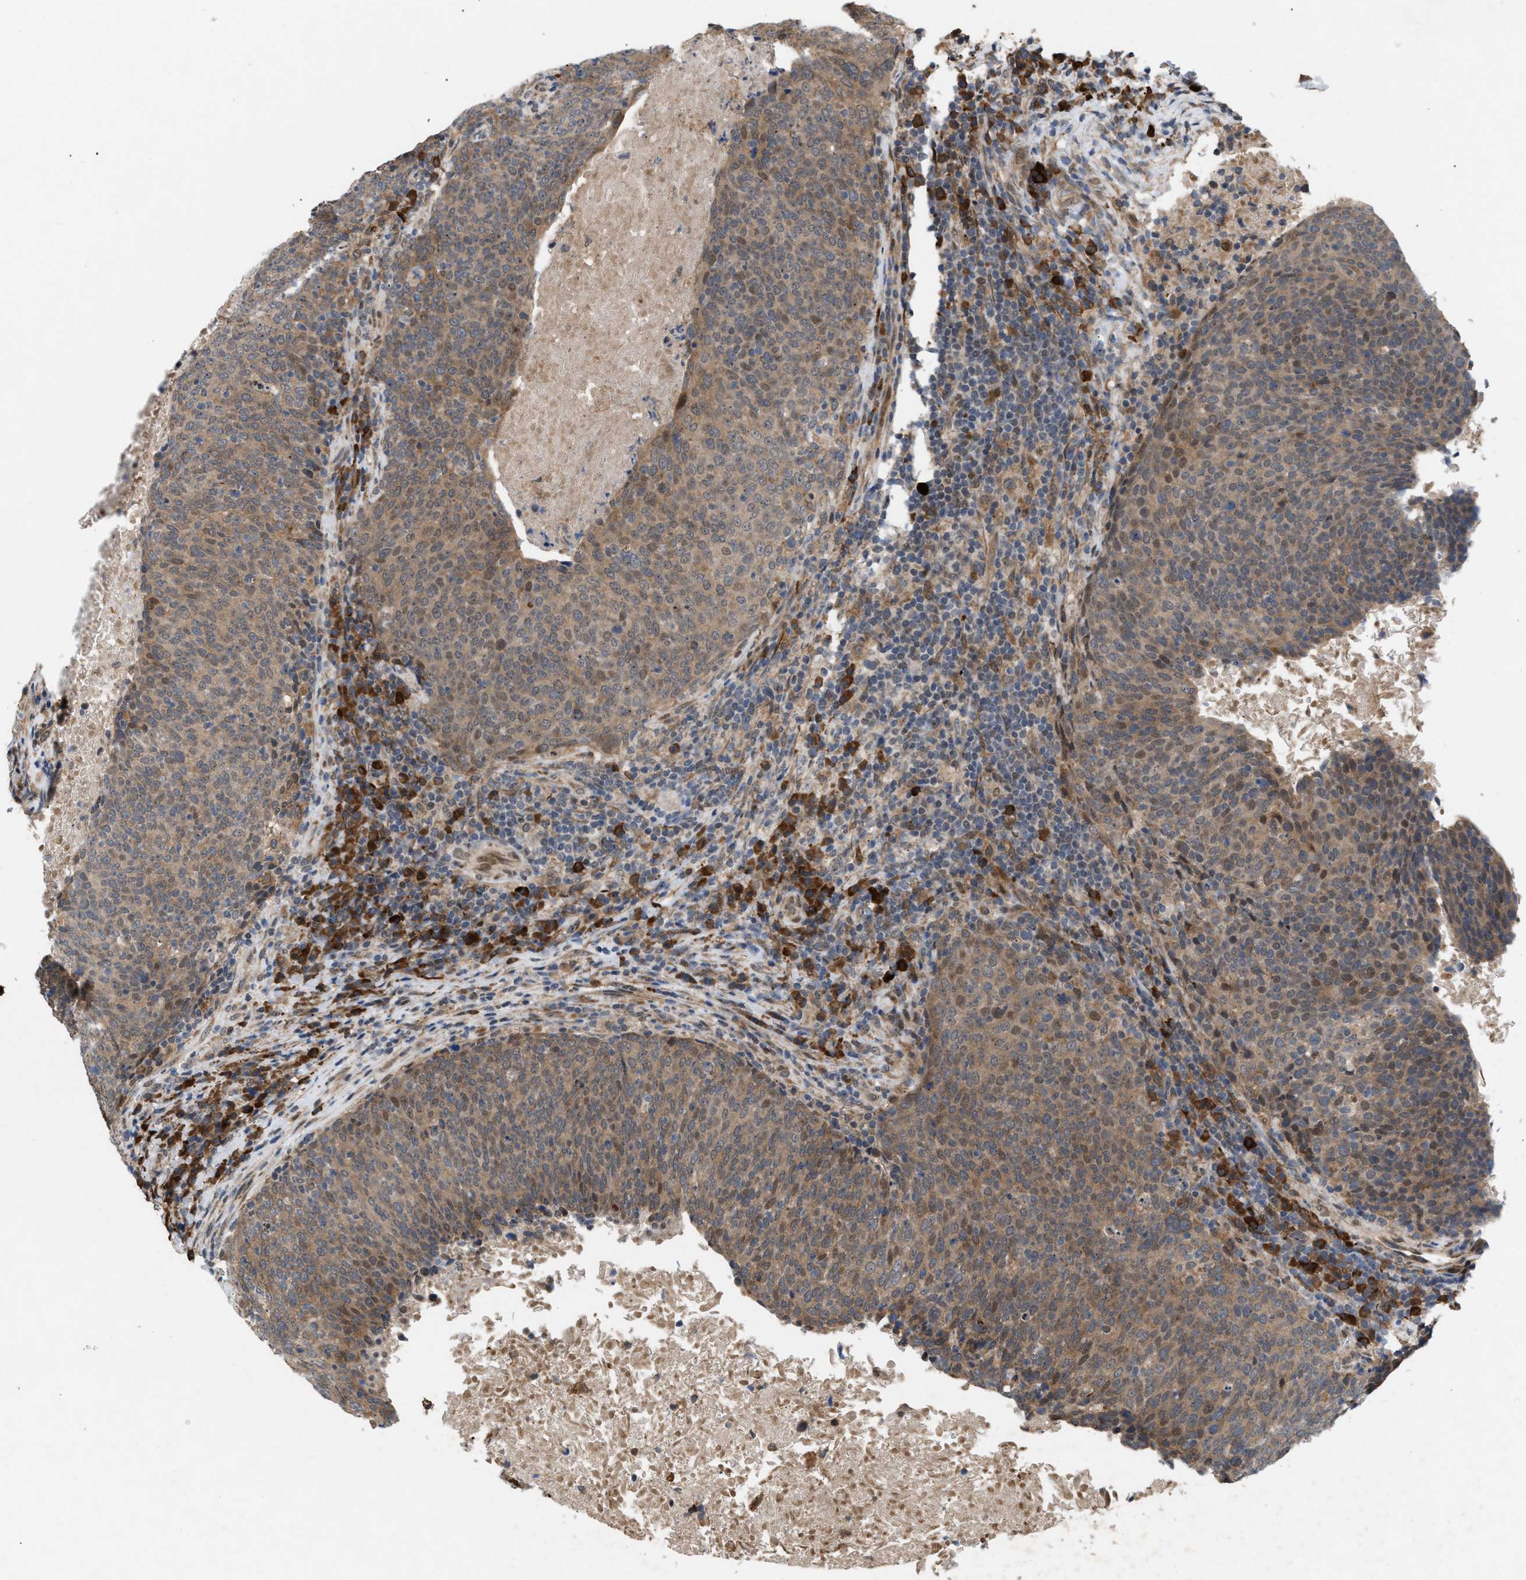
{"staining": {"intensity": "moderate", "quantity": ">75%", "location": "cytoplasmic/membranous"}, "tissue": "head and neck cancer", "cell_type": "Tumor cells", "image_type": "cancer", "snomed": [{"axis": "morphology", "description": "Squamous cell carcinoma, NOS"}, {"axis": "morphology", "description": "Squamous cell carcinoma, metastatic, NOS"}, {"axis": "topography", "description": "Lymph node"}, {"axis": "topography", "description": "Head-Neck"}], "caption": "Immunohistochemistry (IHC) (DAB) staining of human squamous cell carcinoma (head and neck) displays moderate cytoplasmic/membranous protein staining in about >75% of tumor cells.", "gene": "MFSD6", "patient": {"sex": "male", "age": 62}}